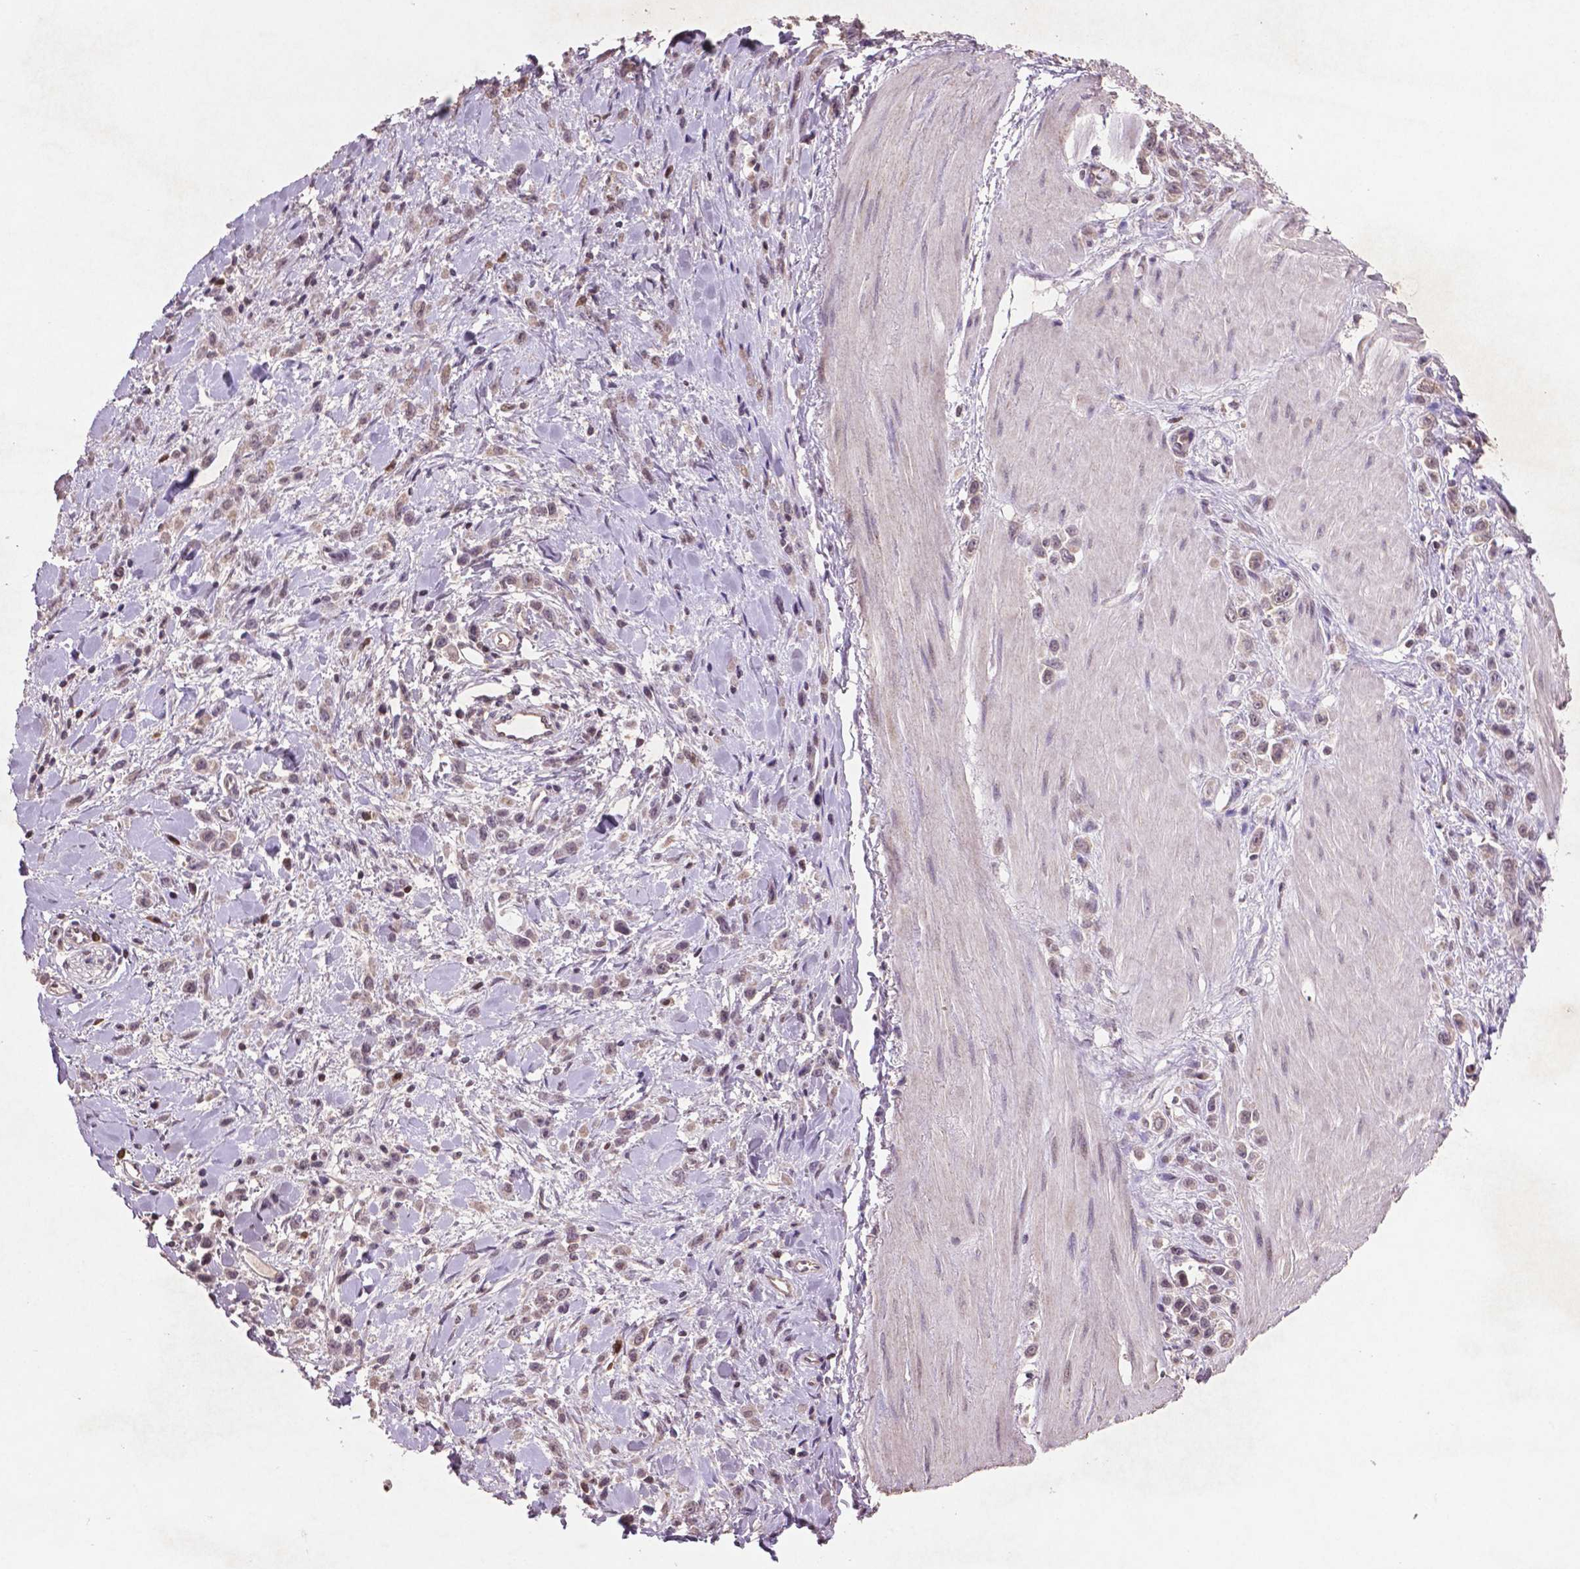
{"staining": {"intensity": "negative", "quantity": "none", "location": "none"}, "tissue": "stomach cancer", "cell_type": "Tumor cells", "image_type": "cancer", "snomed": [{"axis": "morphology", "description": "Adenocarcinoma, NOS"}, {"axis": "topography", "description": "Stomach"}], "caption": "Immunohistochemistry (IHC) of stomach cancer (adenocarcinoma) exhibits no staining in tumor cells.", "gene": "GLRX", "patient": {"sex": "male", "age": 47}}